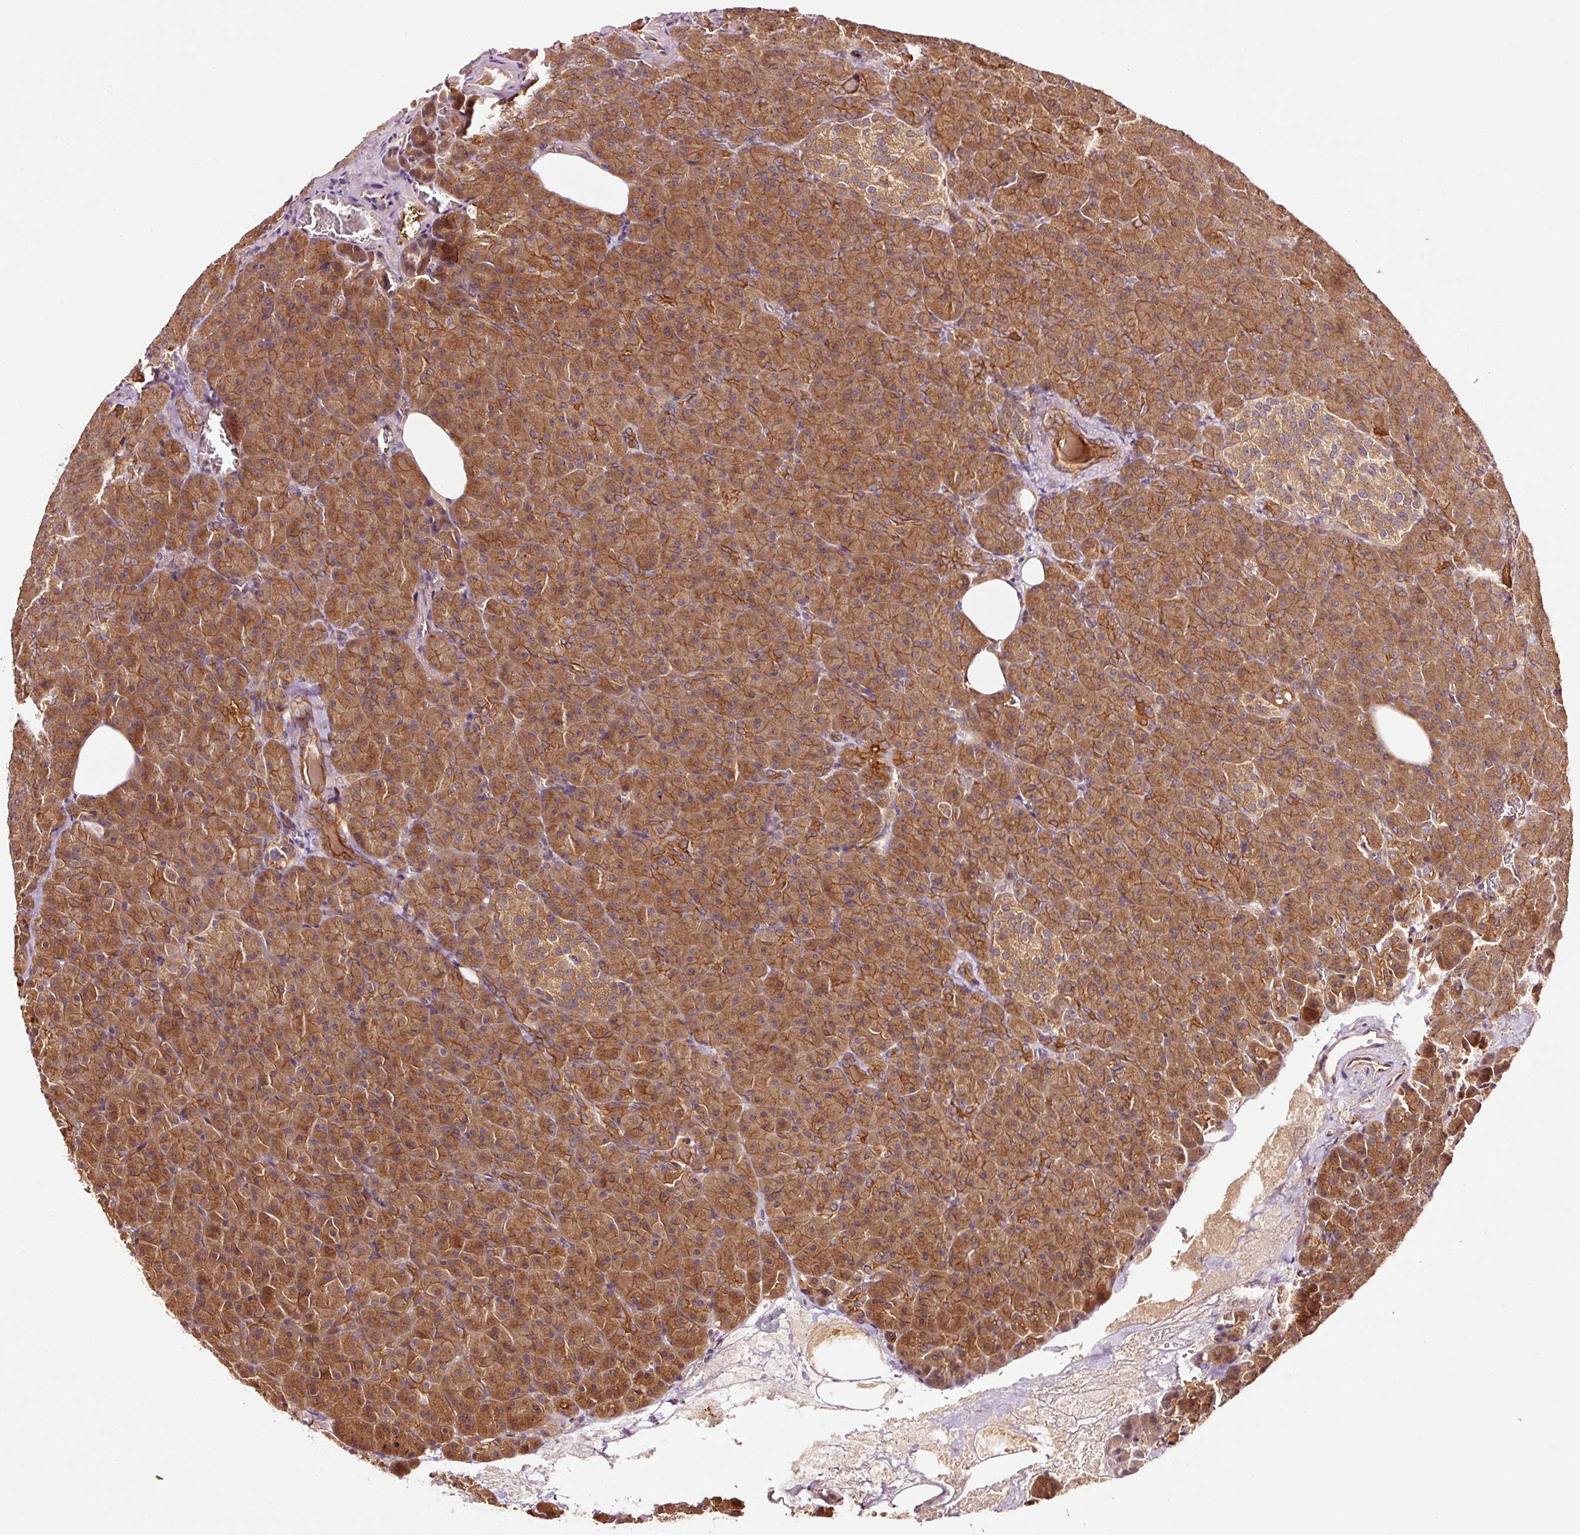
{"staining": {"intensity": "strong", "quantity": ">75%", "location": "cytoplasmic/membranous"}, "tissue": "pancreas", "cell_type": "Exocrine glandular cells", "image_type": "normal", "snomed": [{"axis": "morphology", "description": "Normal tissue, NOS"}, {"axis": "topography", "description": "Pancreas"}], "caption": "Pancreas stained with IHC shows strong cytoplasmic/membranous staining in about >75% of exocrine glandular cells.", "gene": "METAP1", "patient": {"sex": "female", "age": 74}}